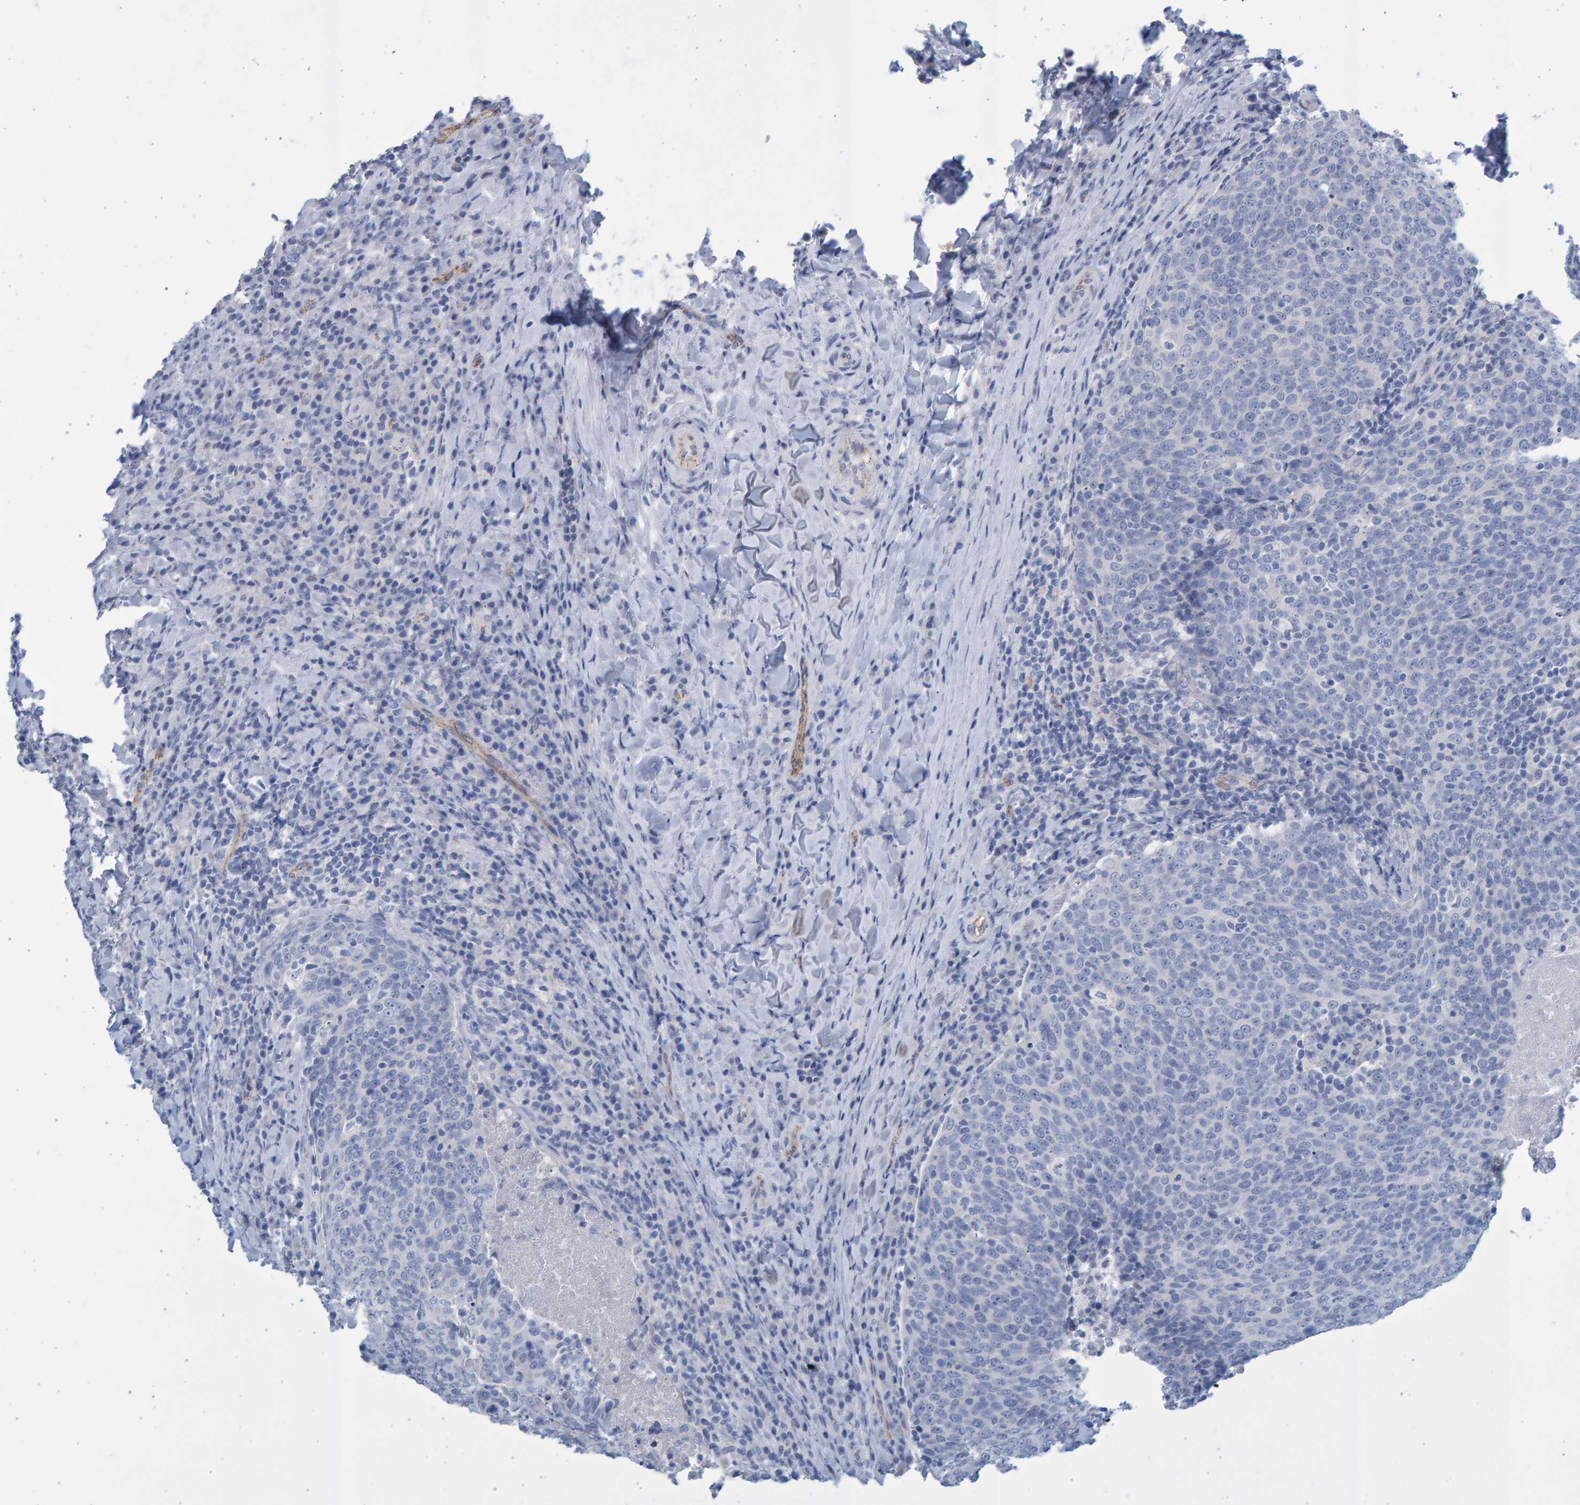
{"staining": {"intensity": "negative", "quantity": "none", "location": "none"}, "tissue": "head and neck cancer", "cell_type": "Tumor cells", "image_type": "cancer", "snomed": [{"axis": "morphology", "description": "Squamous cell carcinoma, NOS"}, {"axis": "morphology", "description": "Squamous cell carcinoma, metastatic, NOS"}, {"axis": "topography", "description": "Lymph node"}, {"axis": "topography", "description": "Head-Neck"}], "caption": "Head and neck cancer was stained to show a protein in brown. There is no significant positivity in tumor cells. (DAB immunohistochemistry (IHC), high magnification).", "gene": "SLC34A3", "patient": {"sex": "male", "age": 62}}